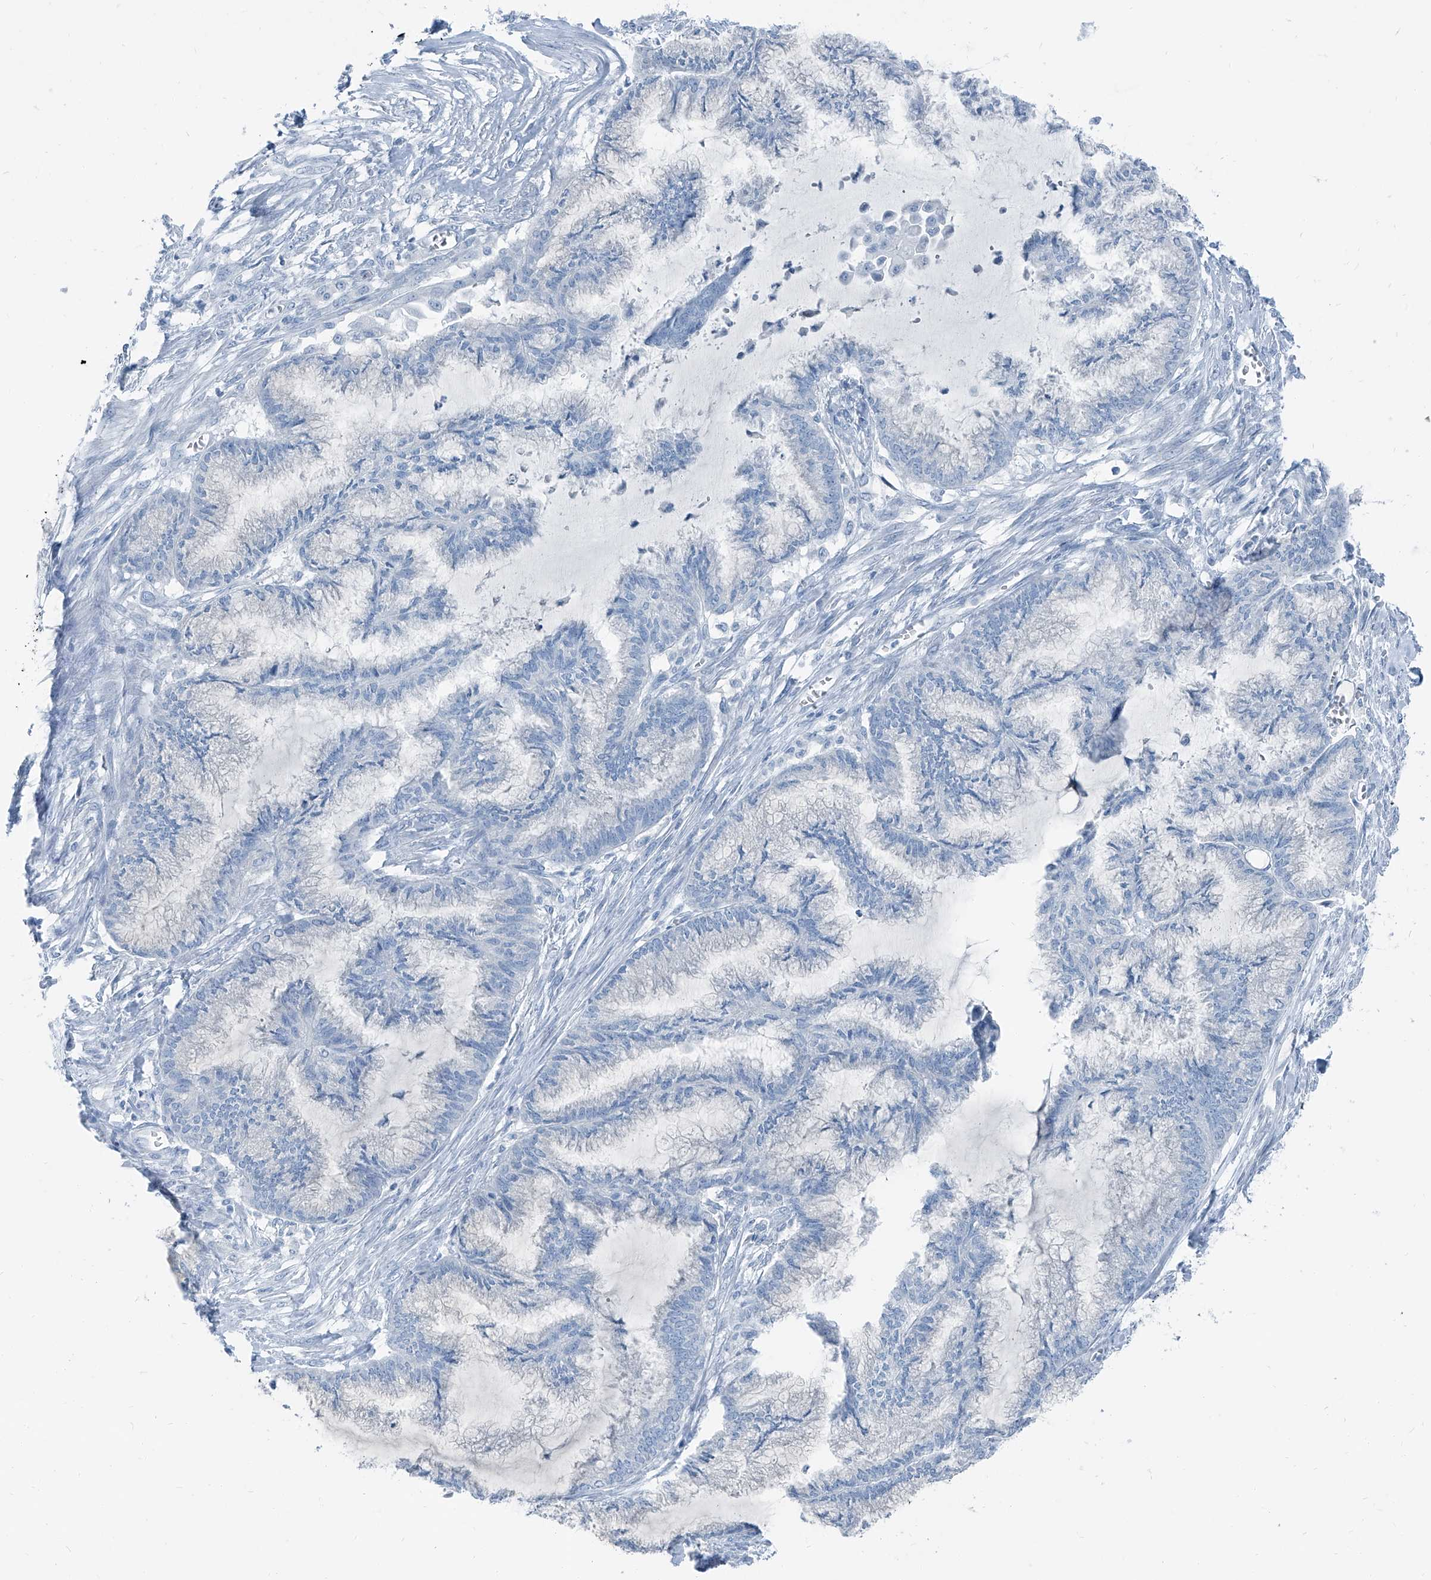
{"staining": {"intensity": "negative", "quantity": "none", "location": "none"}, "tissue": "endometrial cancer", "cell_type": "Tumor cells", "image_type": "cancer", "snomed": [{"axis": "morphology", "description": "Adenocarcinoma, NOS"}, {"axis": "topography", "description": "Endometrium"}], "caption": "Human endometrial cancer (adenocarcinoma) stained for a protein using immunohistochemistry (IHC) shows no staining in tumor cells.", "gene": "RGN", "patient": {"sex": "female", "age": 86}}